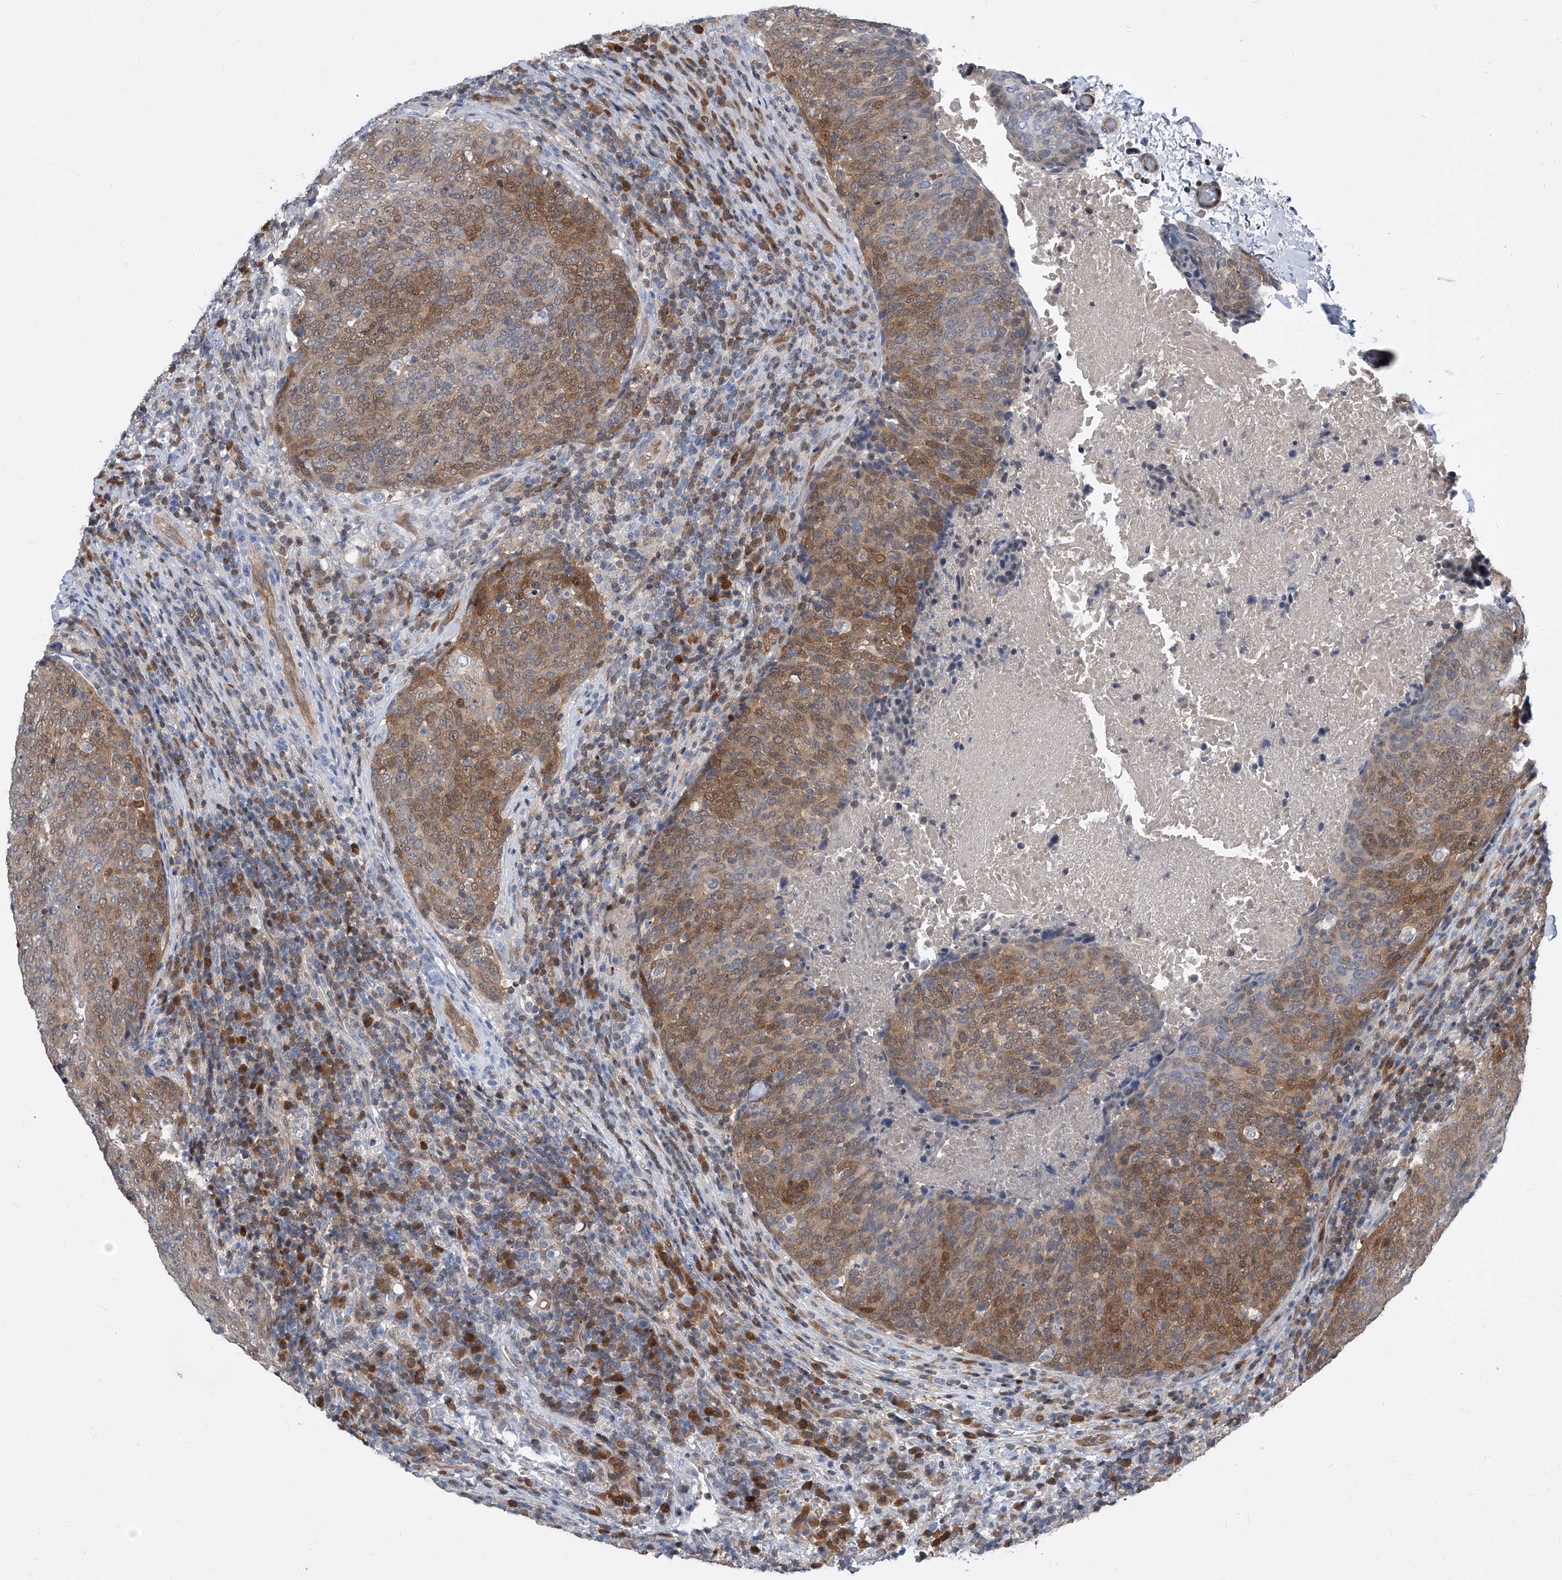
{"staining": {"intensity": "moderate", "quantity": "25%-75%", "location": "cytoplasmic/membranous,nuclear"}, "tissue": "head and neck cancer", "cell_type": "Tumor cells", "image_type": "cancer", "snomed": [{"axis": "morphology", "description": "Squamous cell carcinoma, NOS"}, {"axis": "morphology", "description": "Squamous cell carcinoma, metastatic, NOS"}, {"axis": "topography", "description": "Lymph node"}, {"axis": "topography", "description": "Head-Neck"}], "caption": "IHC (DAB (3,3'-diaminobenzidine)) staining of head and neck cancer demonstrates moderate cytoplasmic/membranous and nuclear protein expression in about 25%-75% of tumor cells.", "gene": "MAP2K6", "patient": {"sex": "male", "age": 62}}